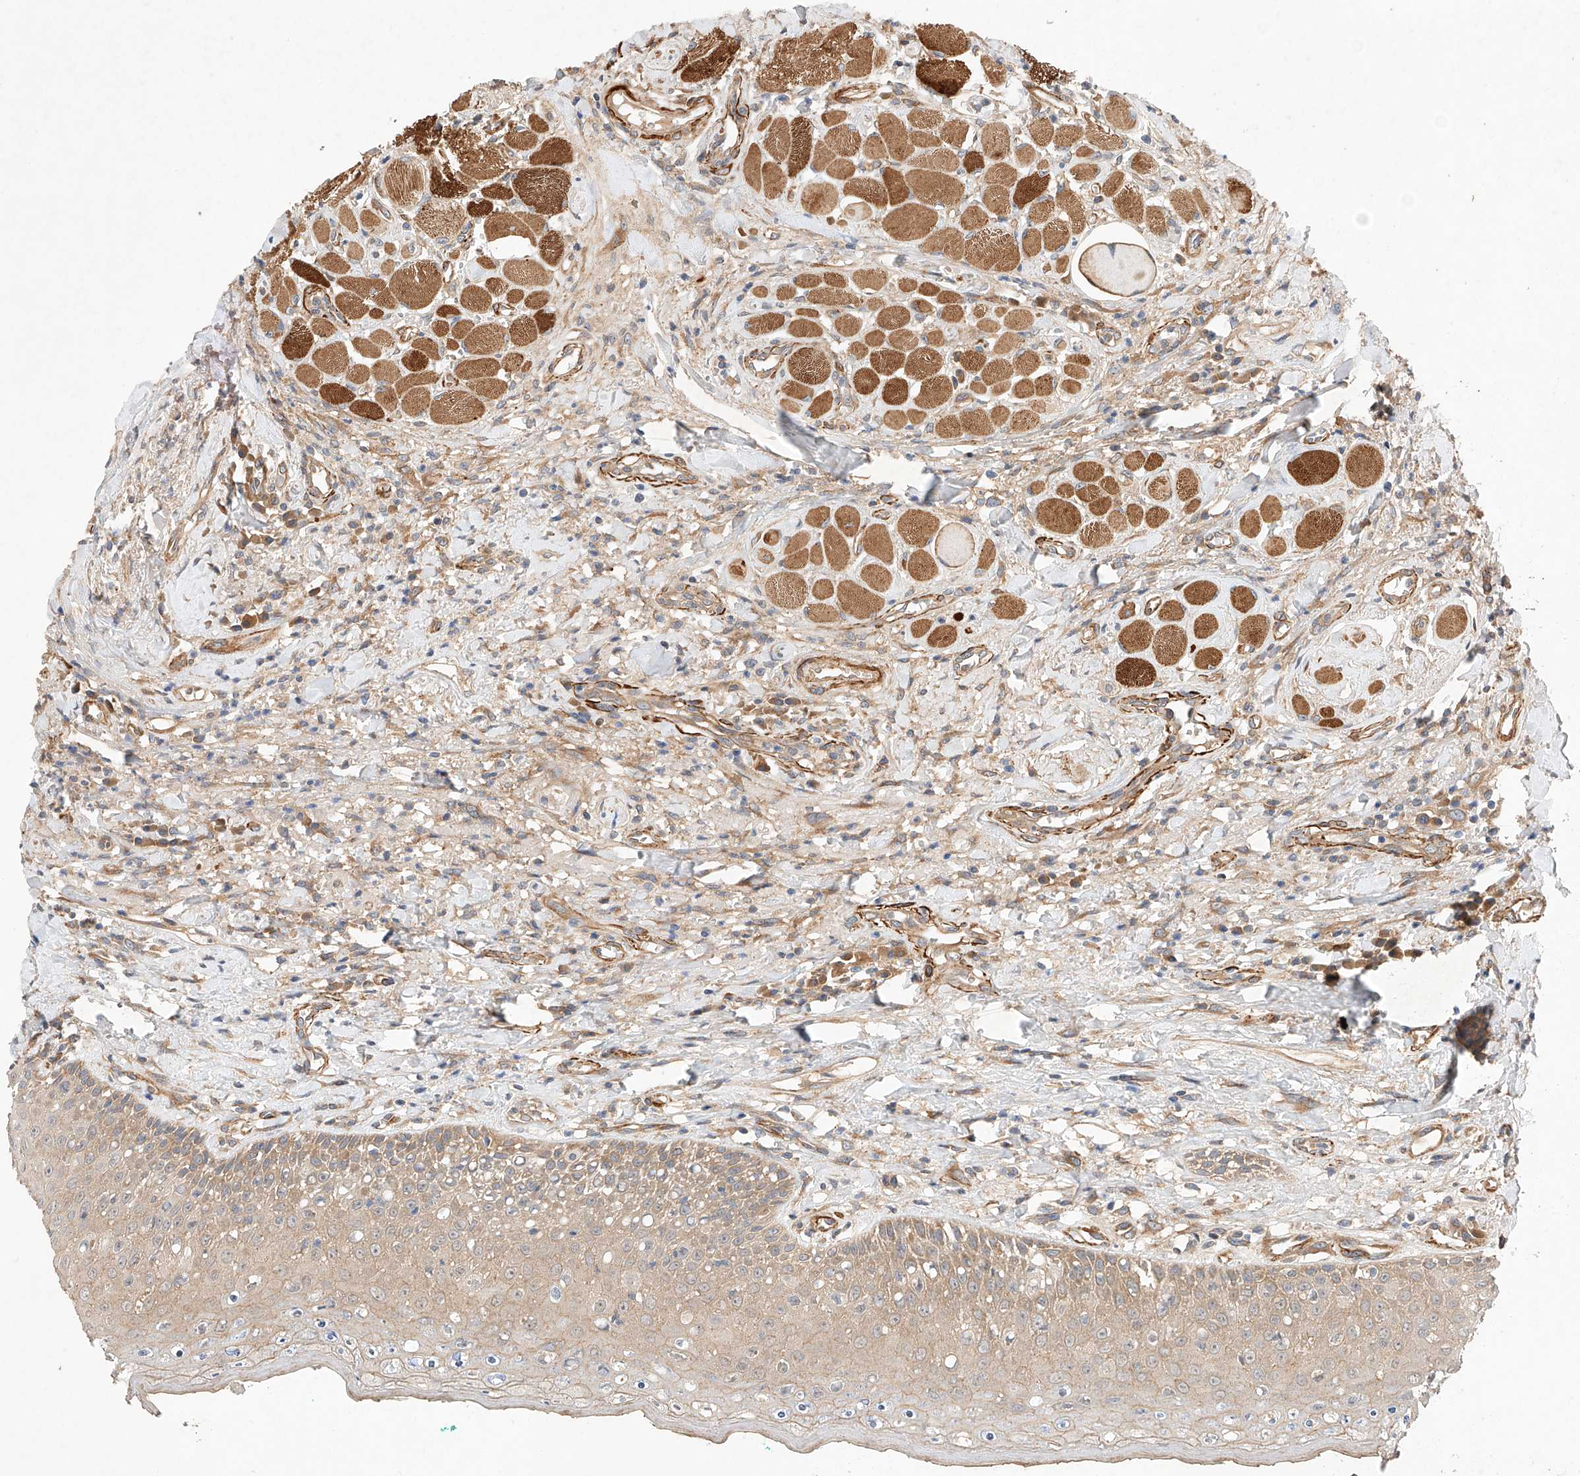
{"staining": {"intensity": "moderate", "quantity": ">75%", "location": "cytoplasmic/membranous"}, "tissue": "oral mucosa", "cell_type": "Squamous epithelial cells", "image_type": "normal", "snomed": [{"axis": "morphology", "description": "Normal tissue, NOS"}, {"axis": "topography", "description": "Oral tissue"}], "caption": "IHC of unremarkable human oral mucosa reveals medium levels of moderate cytoplasmic/membranous staining in approximately >75% of squamous epithelial cells. The protein of interest is shown in brown color, while the nuclei are stained blue.", "gene": "RAB23", "patient": {"sex": "female", "age": 70}}